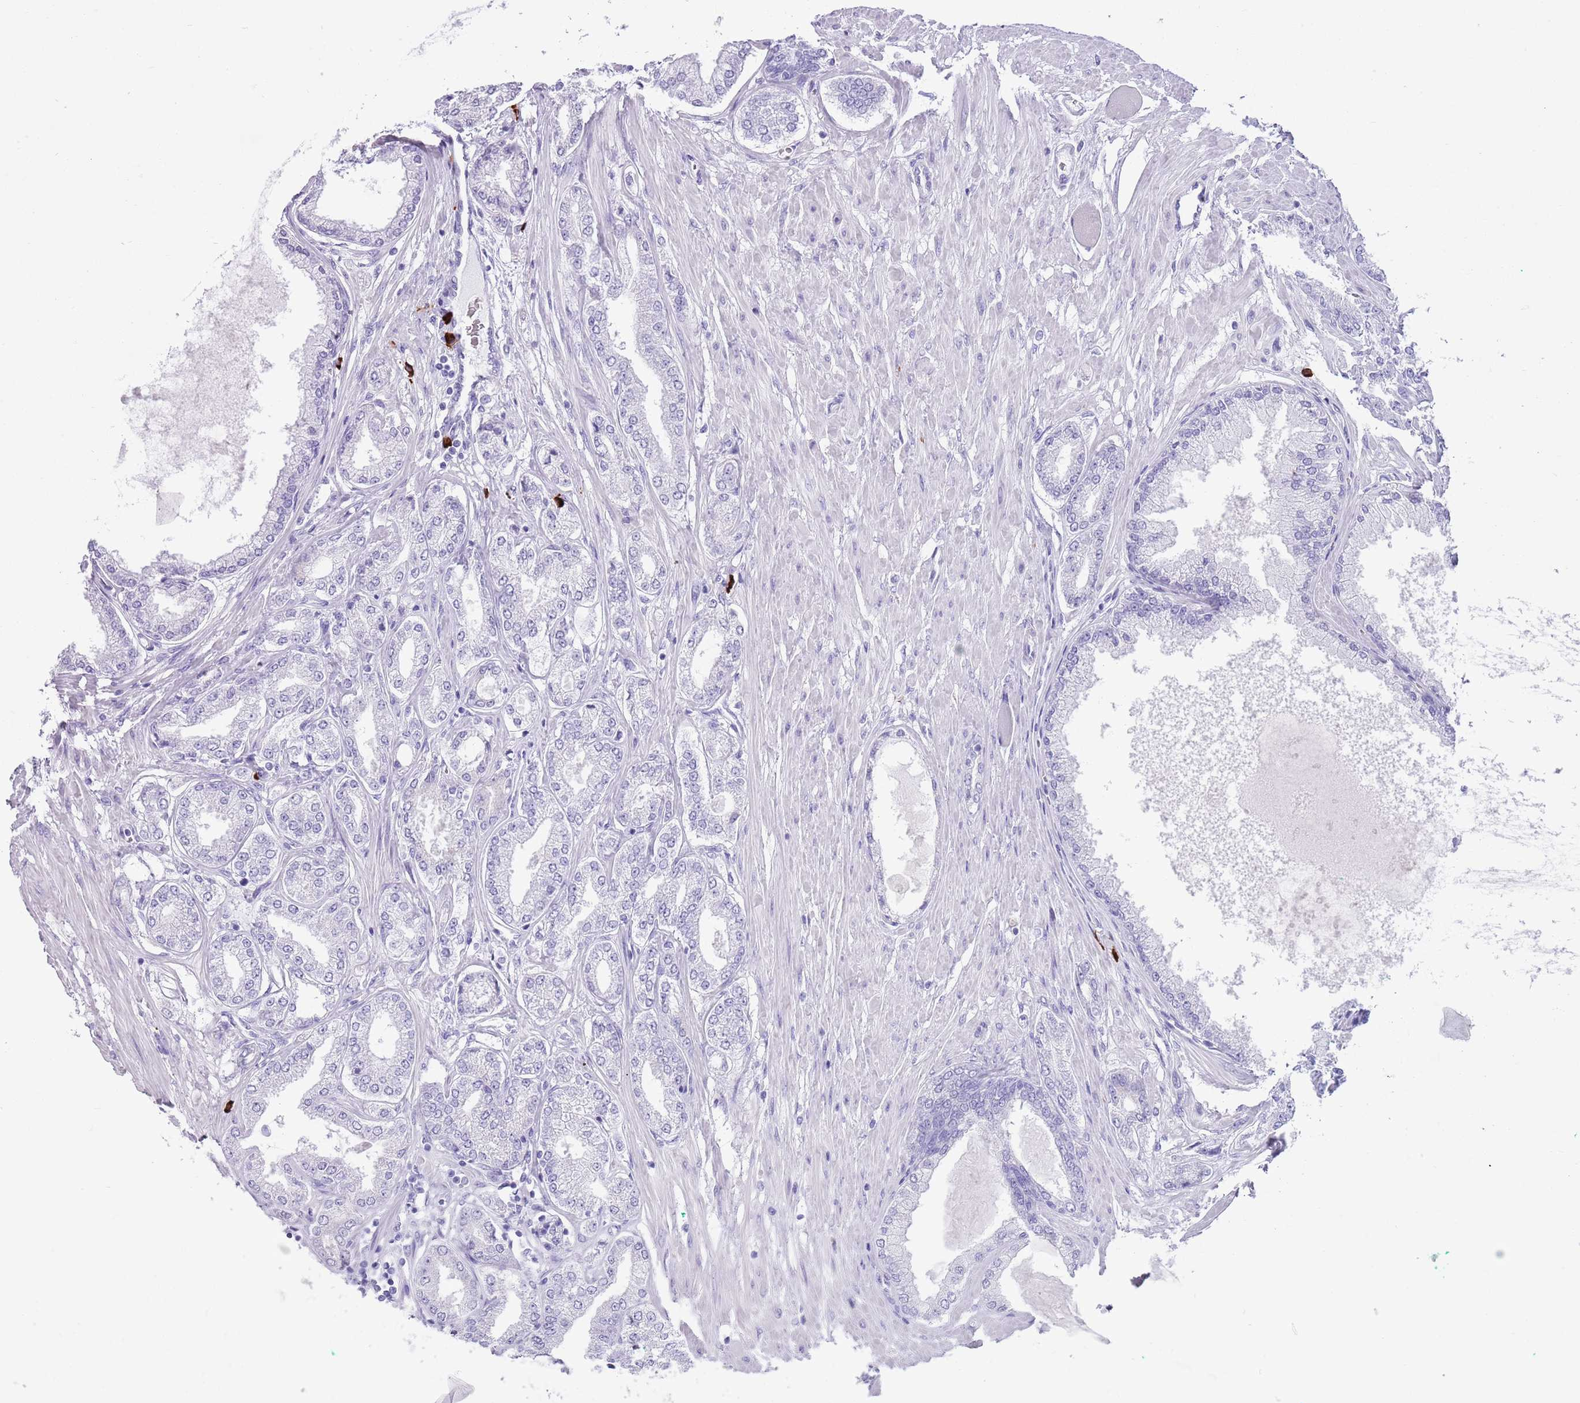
{"staining": {"intensity": "negative", "quantity": "none", "location": "none"}, "tissue": "prostate cancer", "cell_type": "Tumor cells", "image_type": "cancer", "snomed": [{"axis": "morphology", "description": "Adenocarcinoma, Low grade"}, {"axis": "topography", "description": "Prostate"}], "caption": "Tumor cells are negative for brown protein staining in prostate cancer (low-grade adenocarcinoma).", "gene": "LY6G5B", "patient": {"sex": "male", "age": 63}}